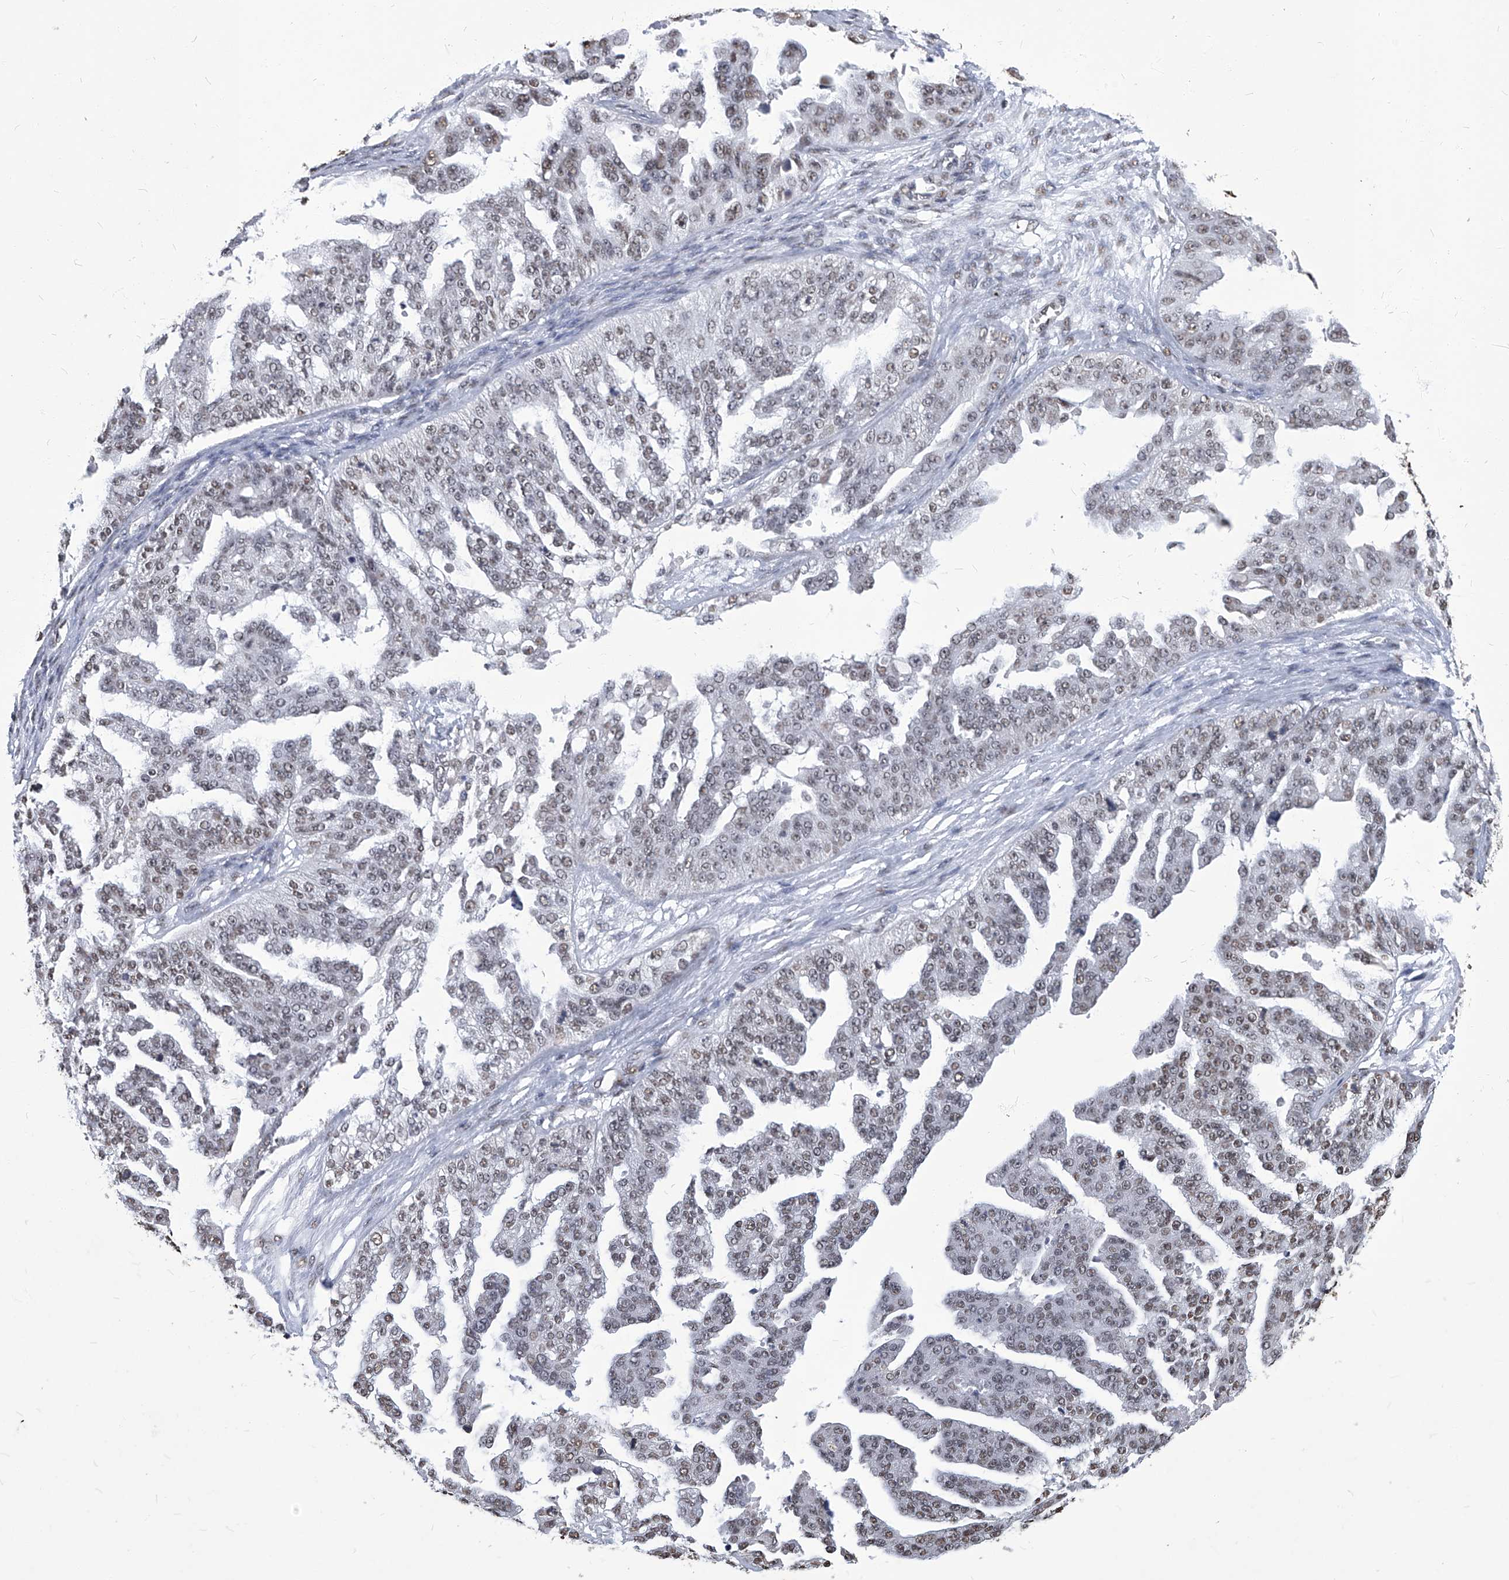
{"staining": {"intensity": "weak", "quantity": ">75%", "location": "nuclear"}, "tissue": "ovarian cancer", "cell_type": "Tumor cells", "image_type": "cancer", "snomed": [{"axis": "morphology", "description": "Cystadenocarcinoma, serous, NOS"}, {"axis": "topography", "description": "Ovary"}], "caption": "Brown immunohistochemical staining in serous cystadenocarcinoma (ovarian) reveals weak nuclear positivity in about >75% of tumor cells.", "gene": "HBP1", "patient": {"sex": "female", "age": 58}}